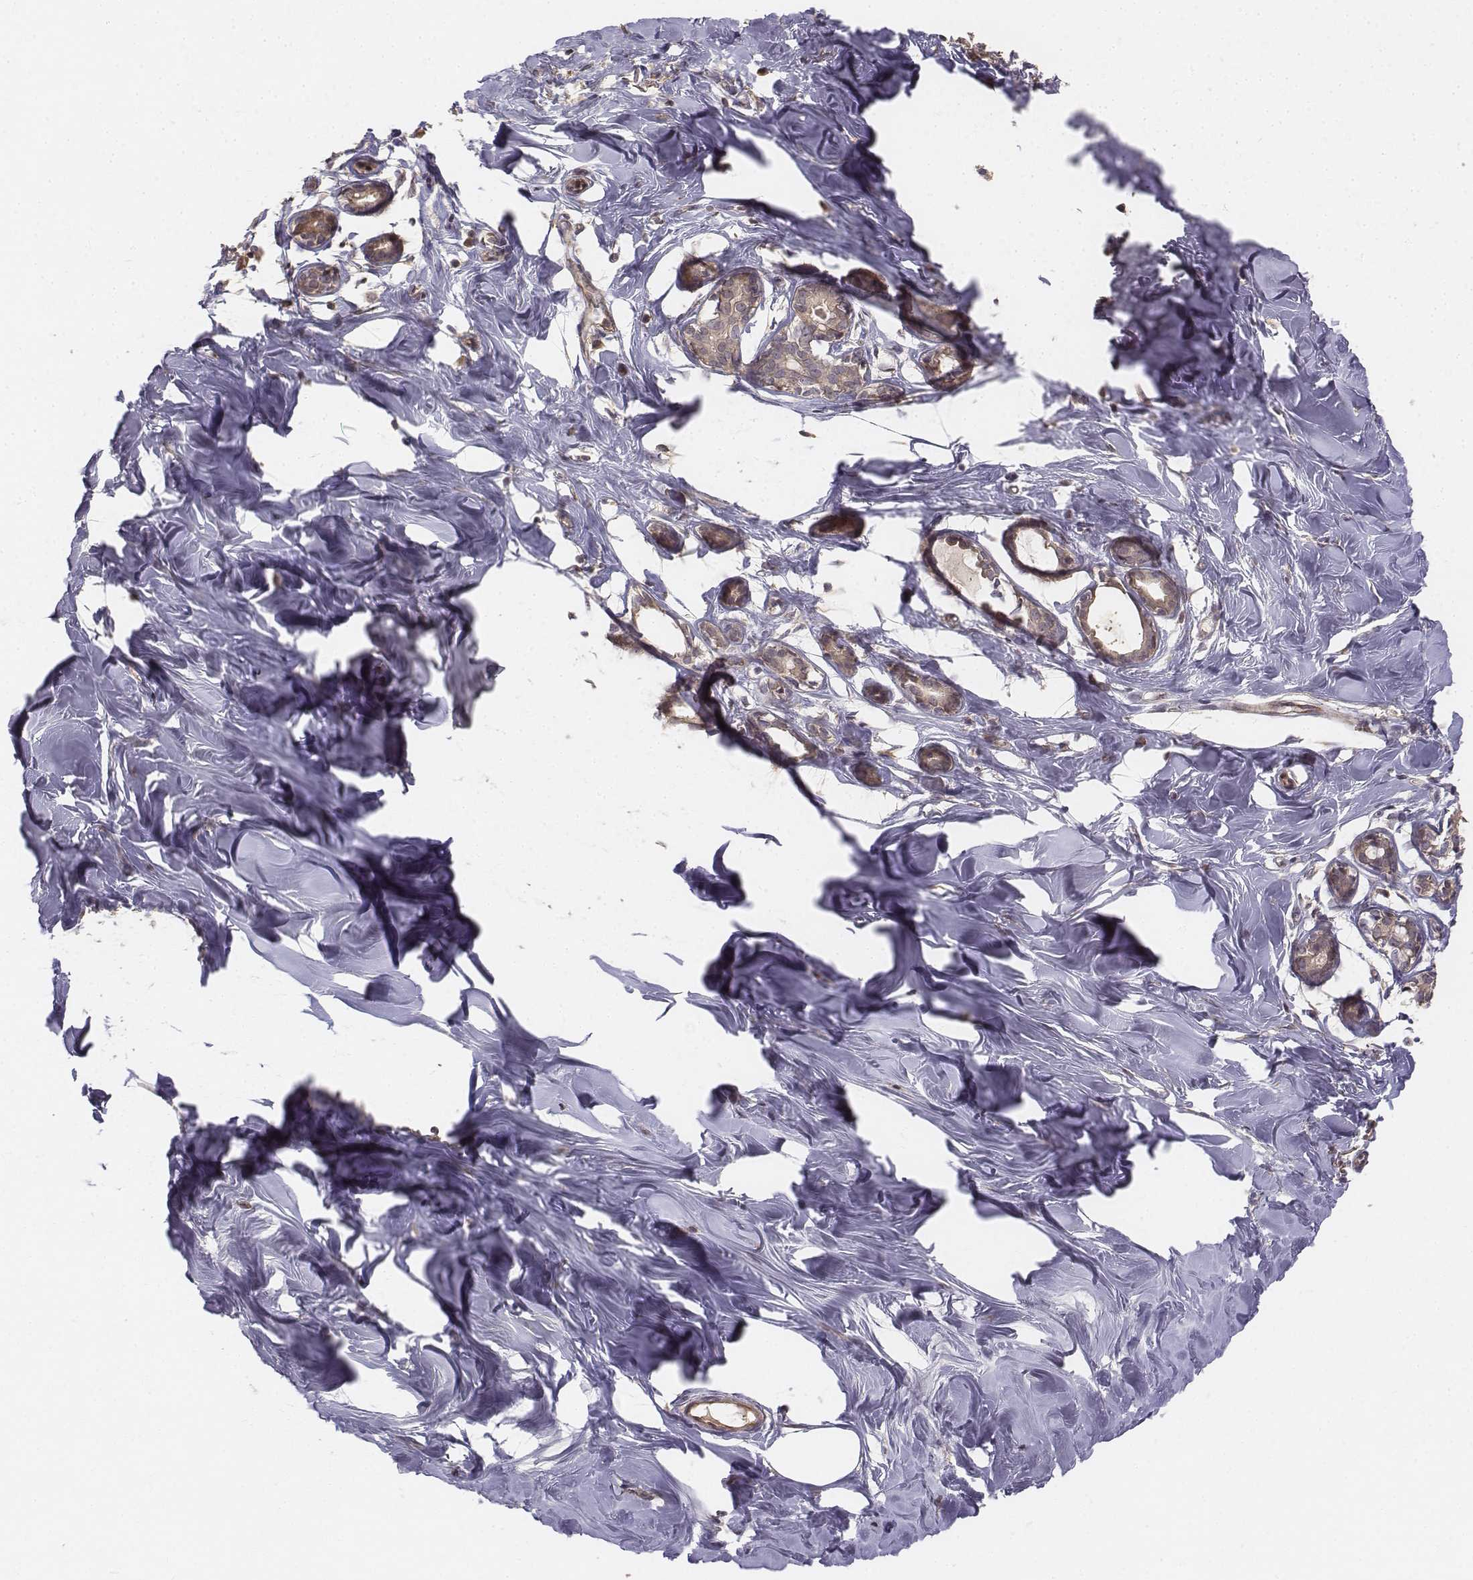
{"staining": {"intensity": "negative", "quantity": "none", "location": "none"}, "tissue": "breast", "cell_type": "Adipocytes", "image_type": "normal", "snomed": [{"axis": "morphology", "description": "Normal tissue, NOS"}, {"axis": "topography", "description": "Breast"}], "caption": "Immunohistochemical staining of benign human breast reveals no significant staining in adipocytes.", "gene": "FBXO21", "patient": {"sex": "female", "age": 27}}